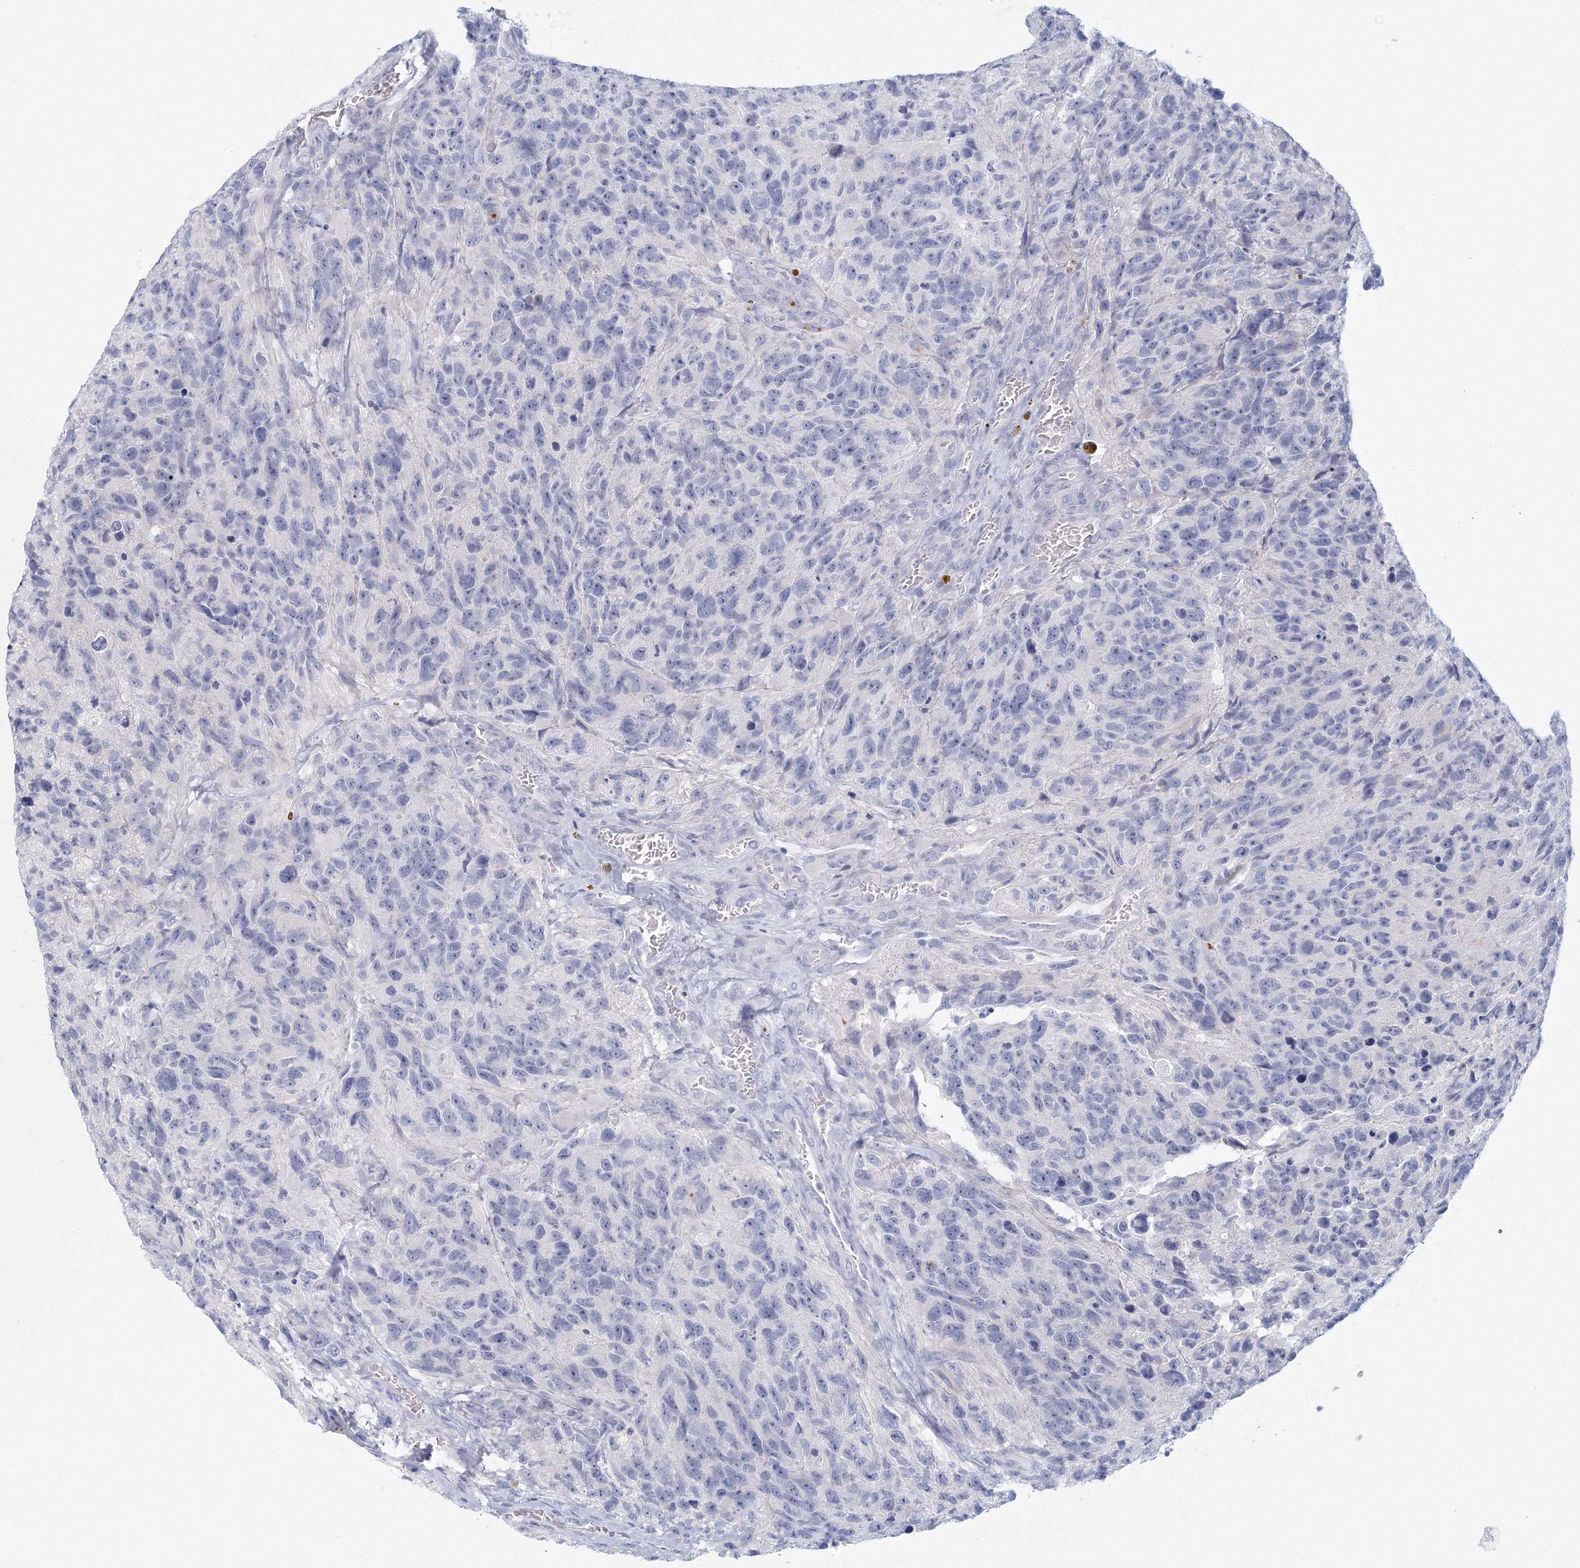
{"staining": {"intensity": "negative", "quantity": "none", "location": "none"}, "tissue": "glioma", "cell_type": "Tumor cells", "image_type": "cancer", "snomed": [{"axis": "morphology", "description": "Glioma, malignant, High grade"}, {"axis": "topography", "description": "Brain"}], "caption": "An IHC image of glioma is shown. There is no staining in tumor cells of glioma.", "gene": "TACC2", "patient": {"sex": "male", "age": 69}}